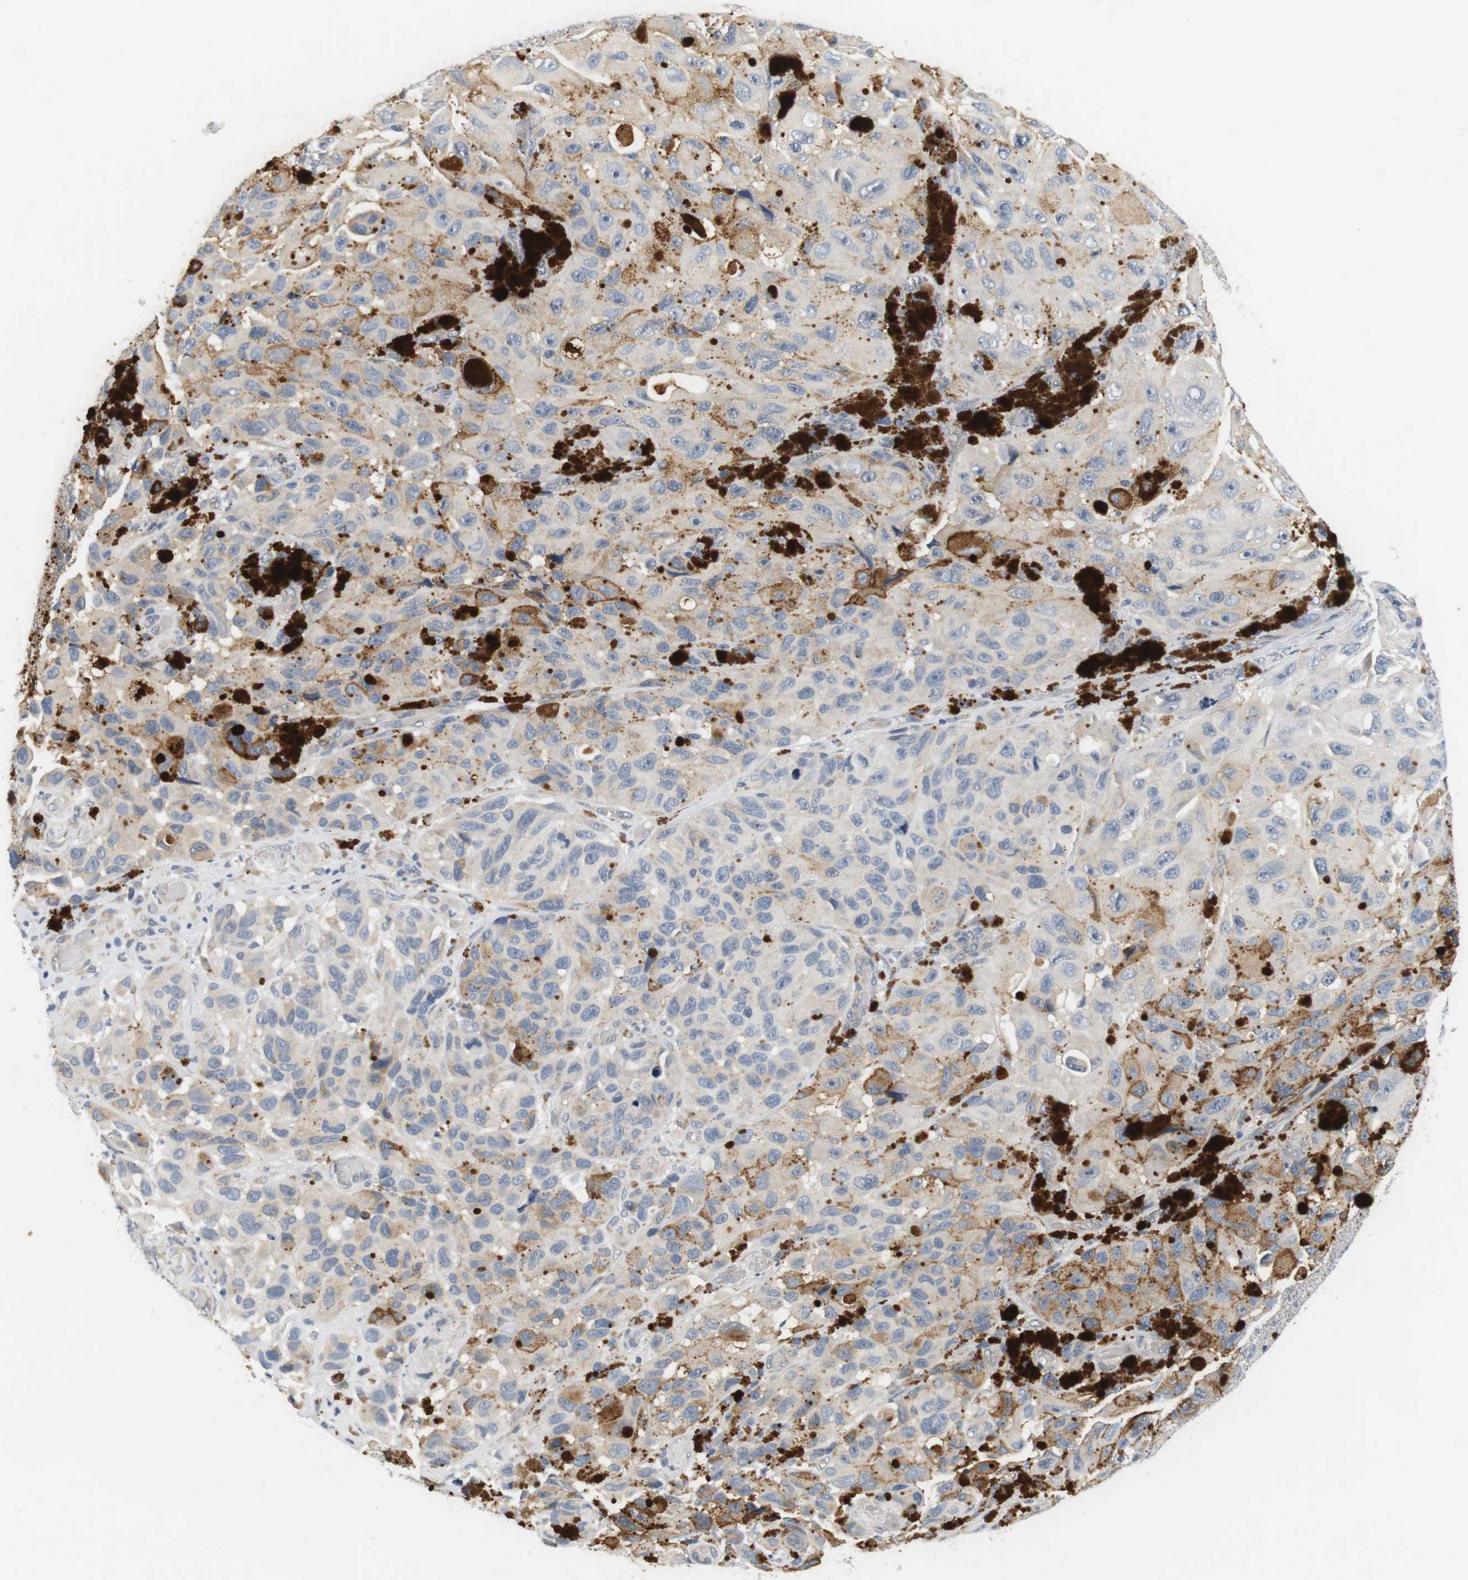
{"staining": {"intensity": "negative", "quantity": "none", "location": "none"}, "tissue": "melanoma", "cell_type": "Tumor cells", "image_type": "cancer", "snomed": [{"axis": "morphology", "description": "Malignant melanoma, NOS"}, {"axis": "topography", "description": "Skin"}], "caption": "Human melanoma stained for a protein using IHC displays no expression in tumor cells.", "gene": "EVA1C", "patient": {"sex": "female", "age": 73}}